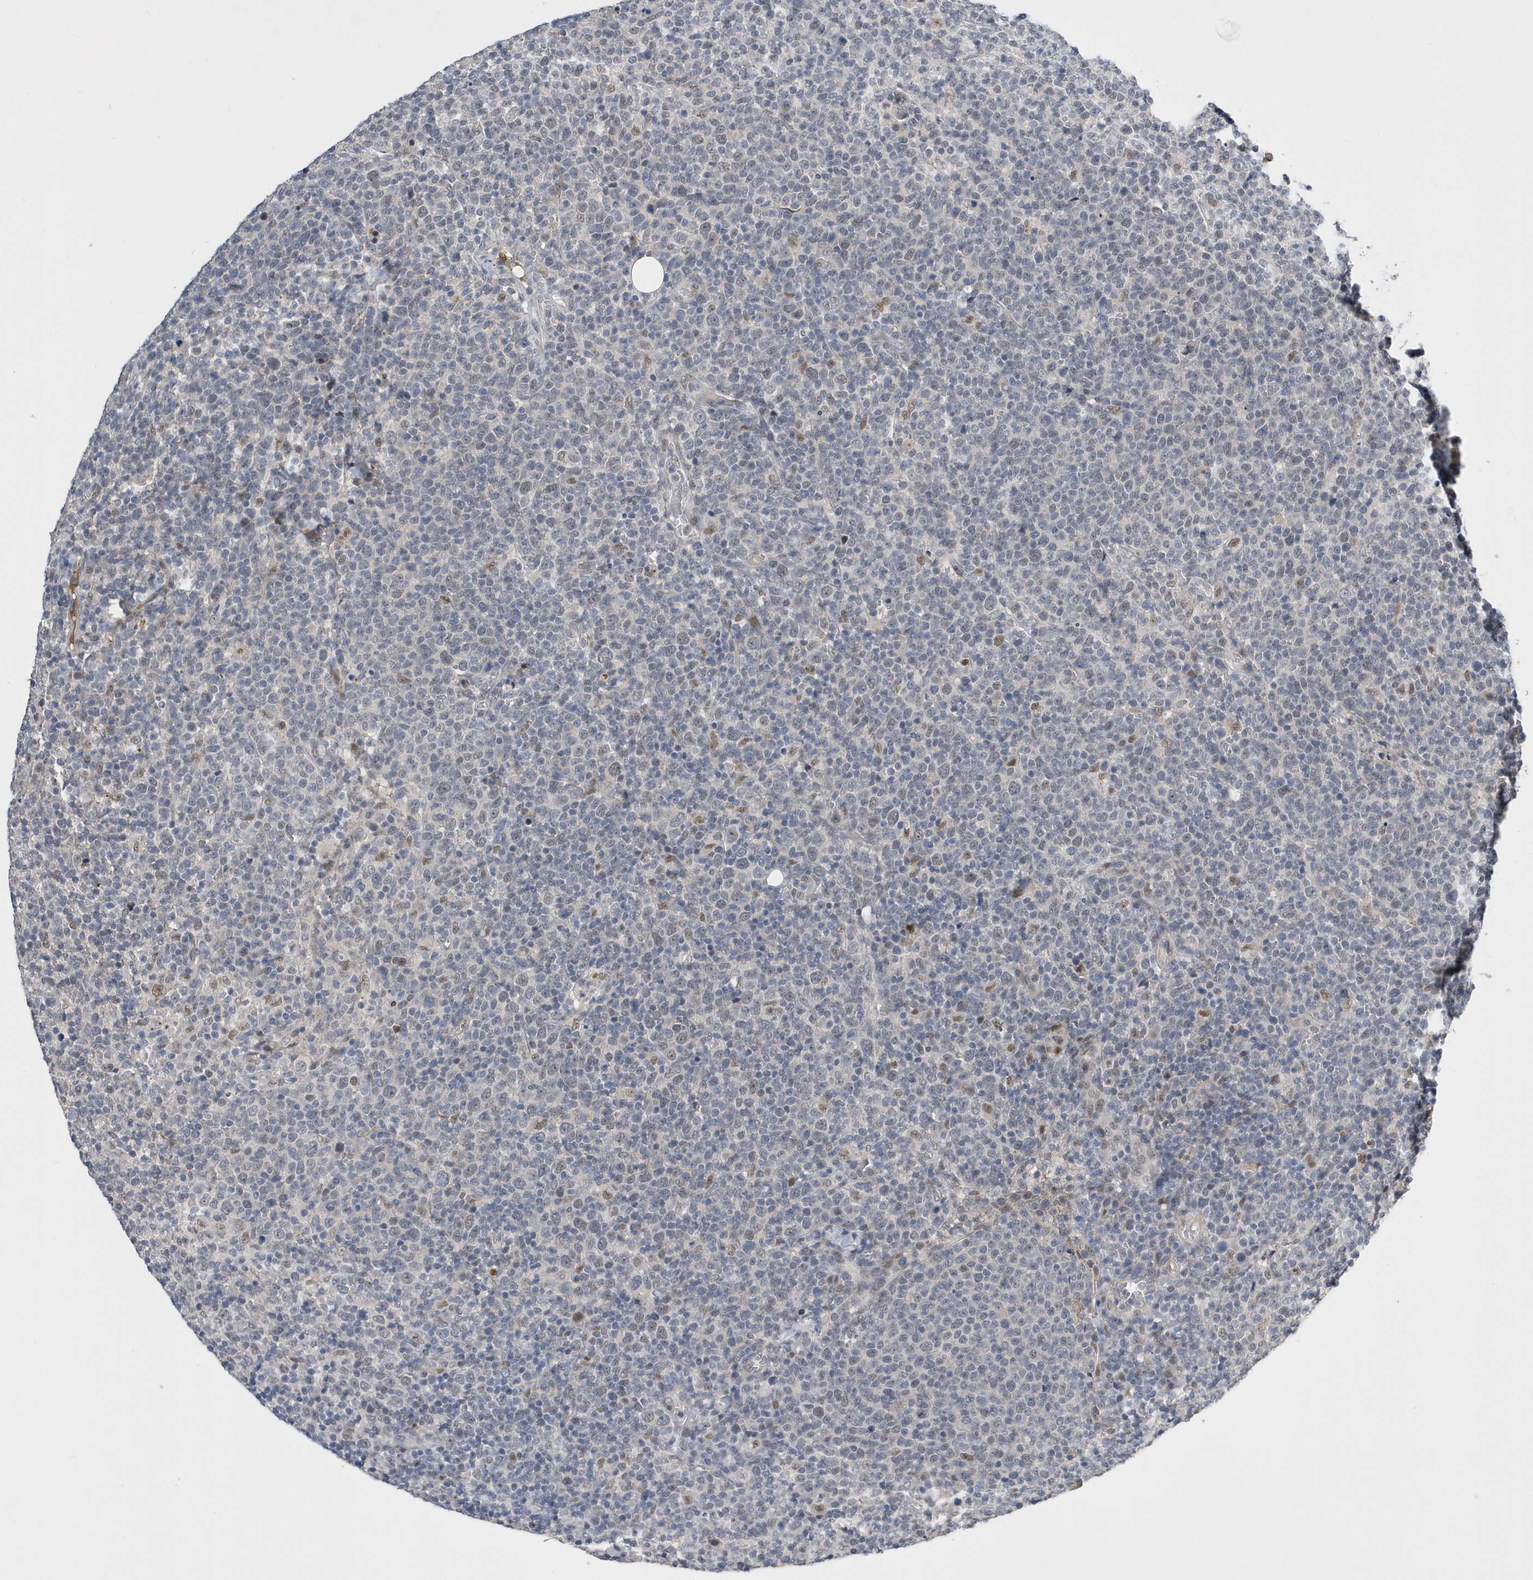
{"staining": {"intensity": "negative", "quantity": "none", "location": "none"}, "tissue": "lymphoma", "cell_type": "Tumor cells", "image_type": "cancer", "snomed": [{"axis": "morphology", "description": "Malignant lymphoma, non-Hodgkin's type, High grade"}, {"axis": "topography", "description": "Lymph node"}], "caption": "Image shows no protein positivity in tumor cells of high-grade malignant lymphoma, non-Hodgkin's type tissue.", "gene": "FAM217A", "patient": {"sex": "male", "age": 61}}